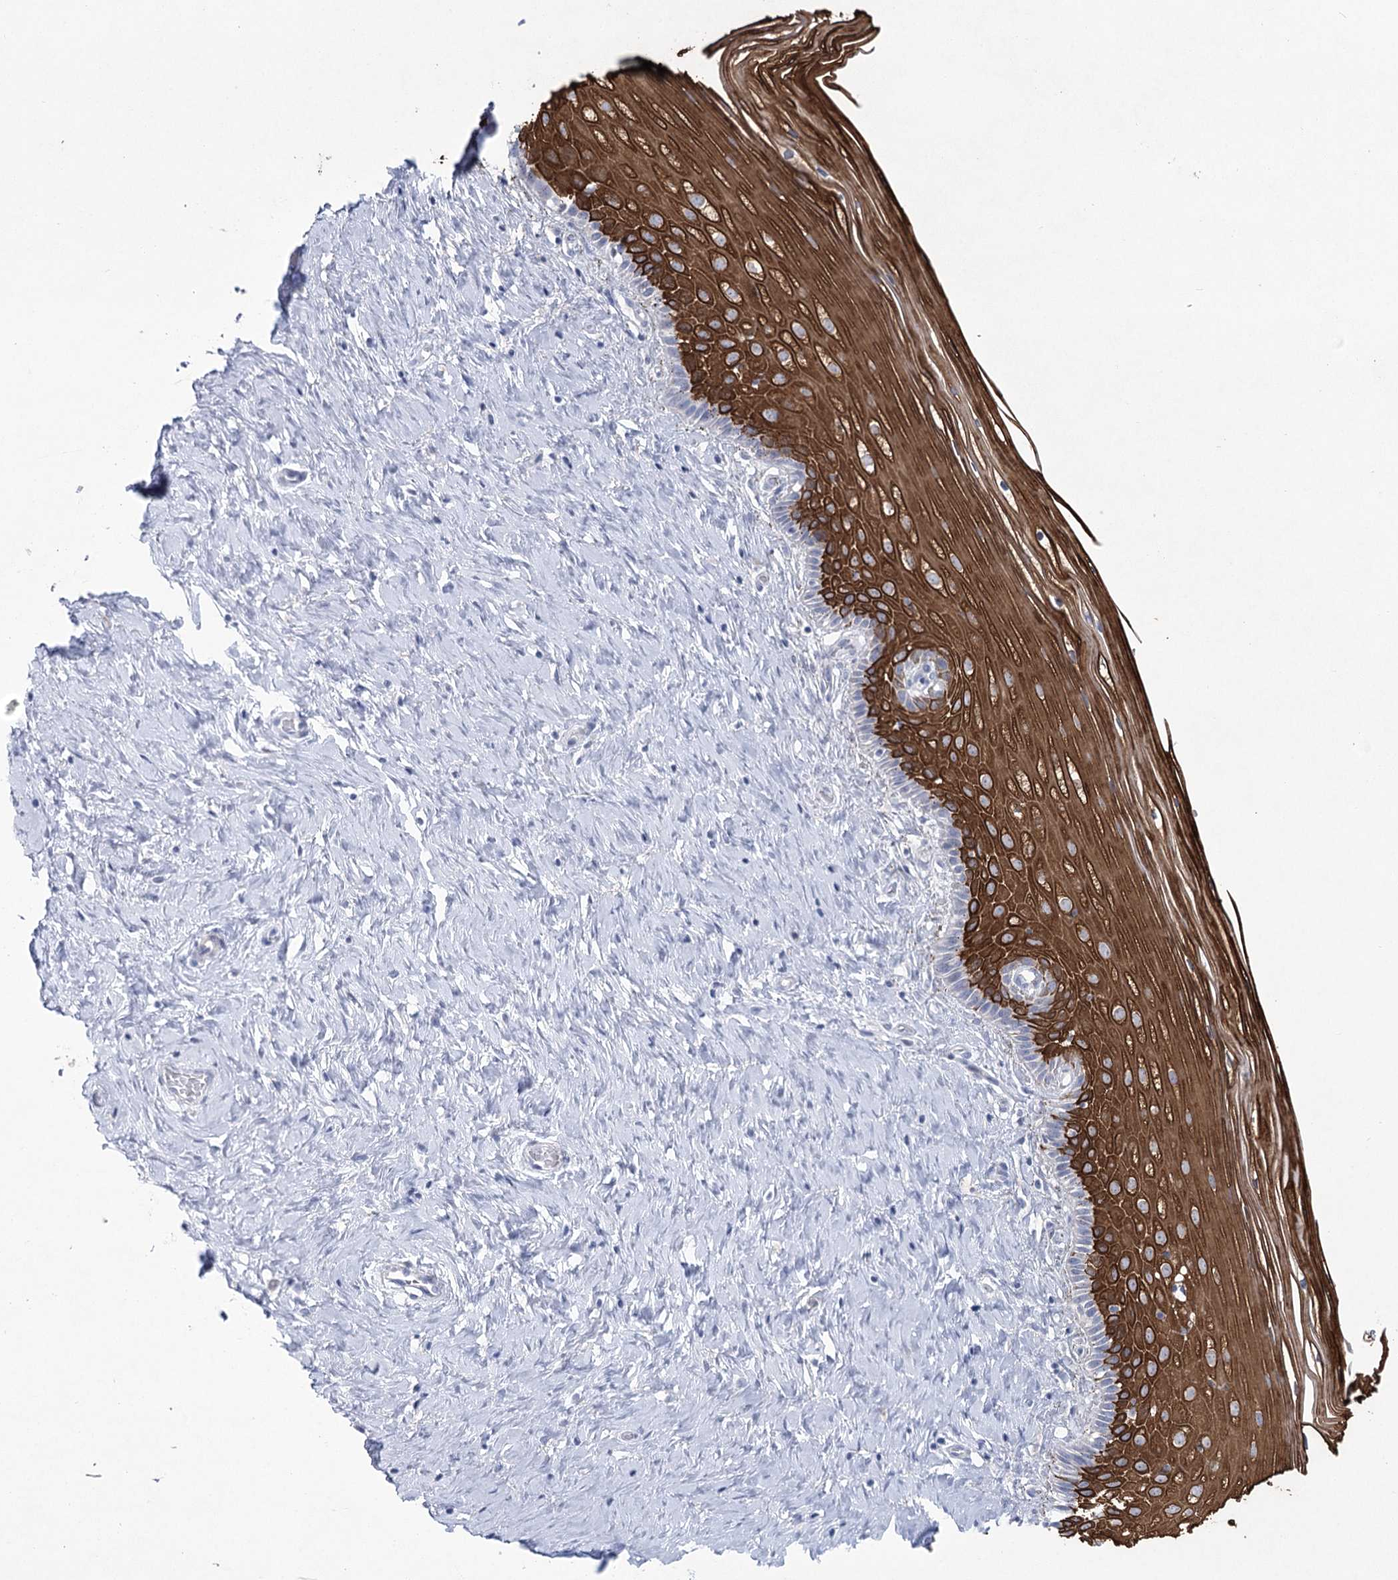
{"staining": {"intensity": "negative", "quantity": "none", "location": "none"}, "tissue": "cervix", "cell_type": "Glandular cells", "image_type": "normal", "snomed": [{"axis": "morphology", "description": "Normal tissue, NOS"}, {"axis": "topography", "description": "Cervix"}], "caption": "Immunohistochemistry of benign human cervix displays no staining in glandular cells. (DAB (3,3'-diaminobenzidine) immunohistochemistry (IHC) with hematoxylin counter stain).", "gene": "CCDC88A", "patient": {"sex": "female", "age": 33}}